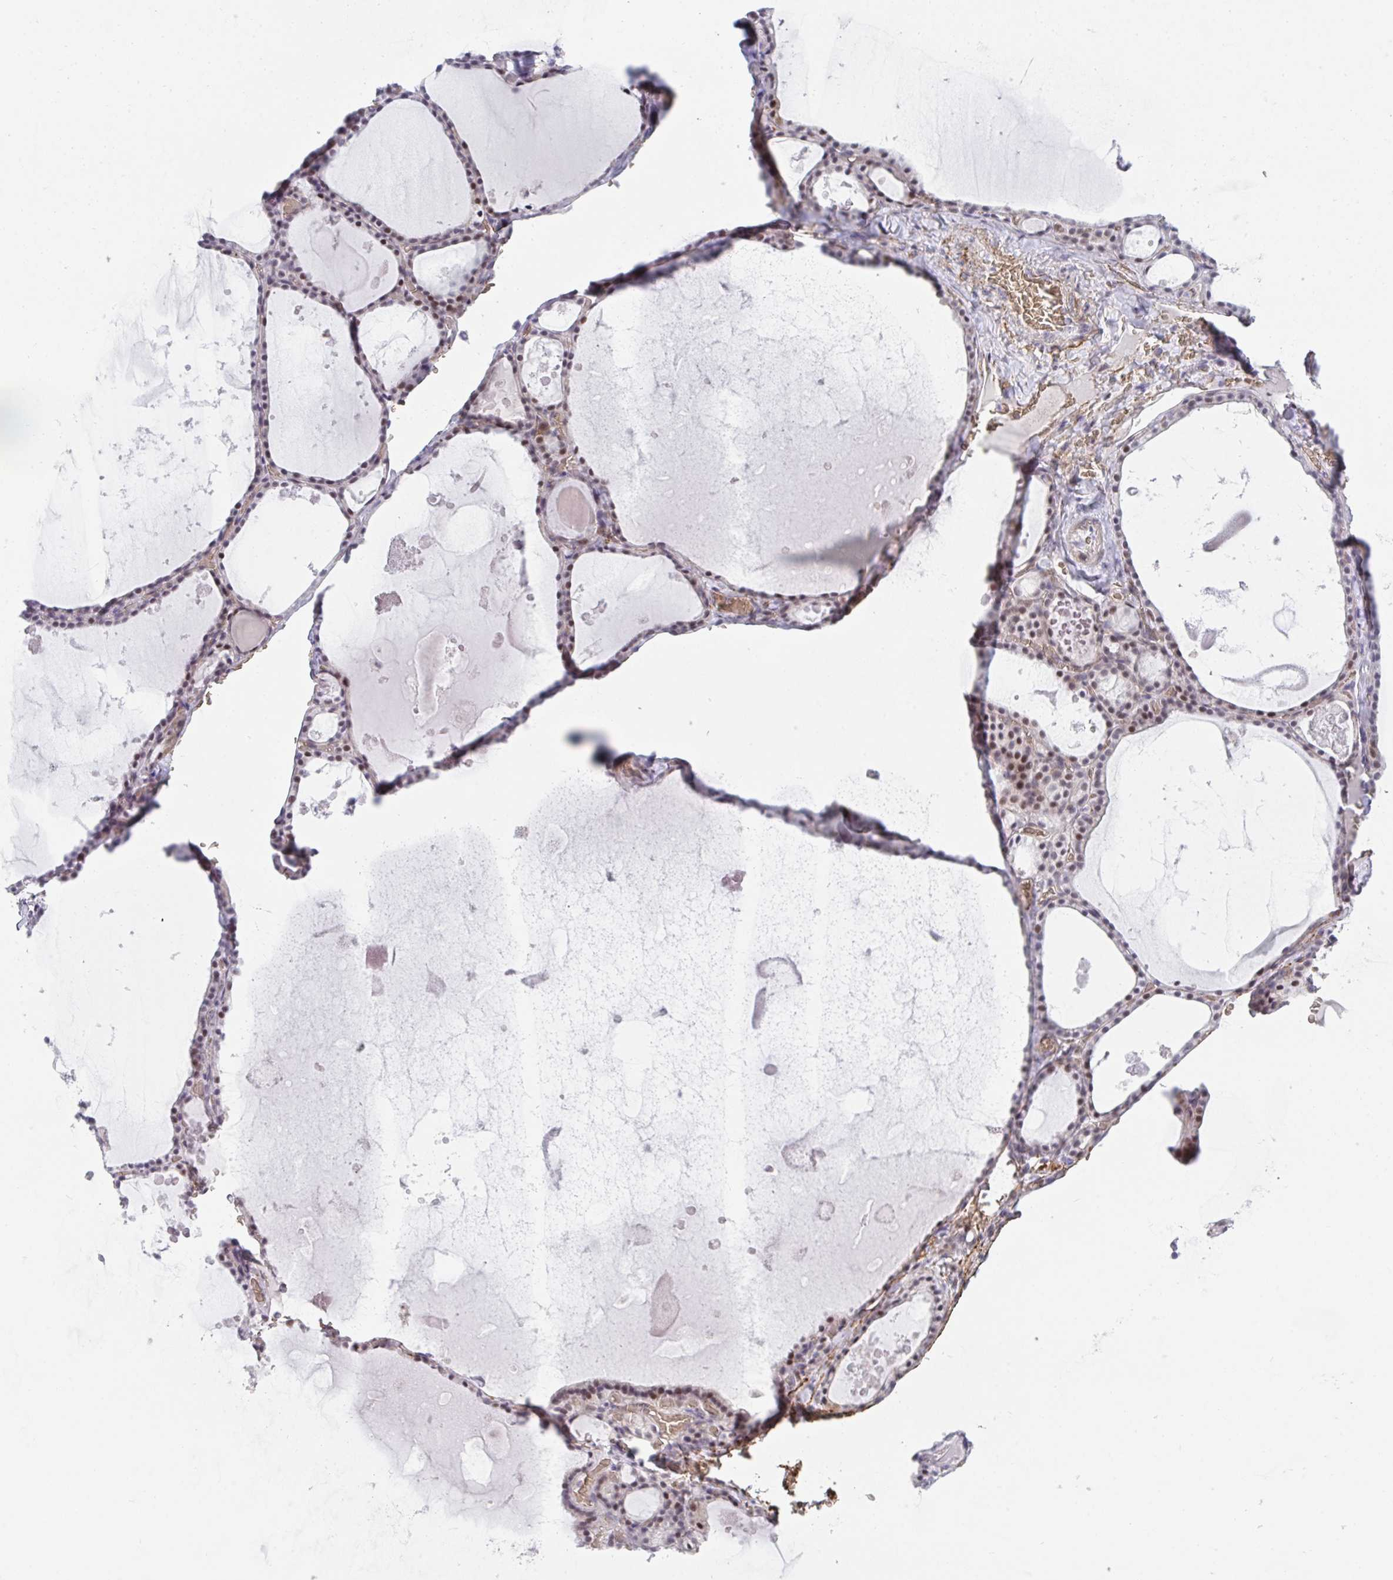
{"staining": {"intensity": "moderate", "quantity": "25%-75%", "location": "nuclear"}, "tissue": "thyroid gland", "cell_type": "Glandular cells", "image_type": "normal", "snomed": [{"axis": "morphology", "description": "Normal tissue, NOS"}, {"axis": "topography", "description": "Thyroid gland"}], "caption": "IHC staining of benign thyroid gland, which exhibits medium levels of moderate nuclear positivity in about 25%-75% of glandular cells indicating moderate nuclear protein expression. The staining was performed using DAB (3,3'-diaminobenzidine) (brown) for protein detection and nuclei were counterstained in hematoxylin (blue).", "gene": "TNMD", "patient": {"sex": "male", "age": 56}}